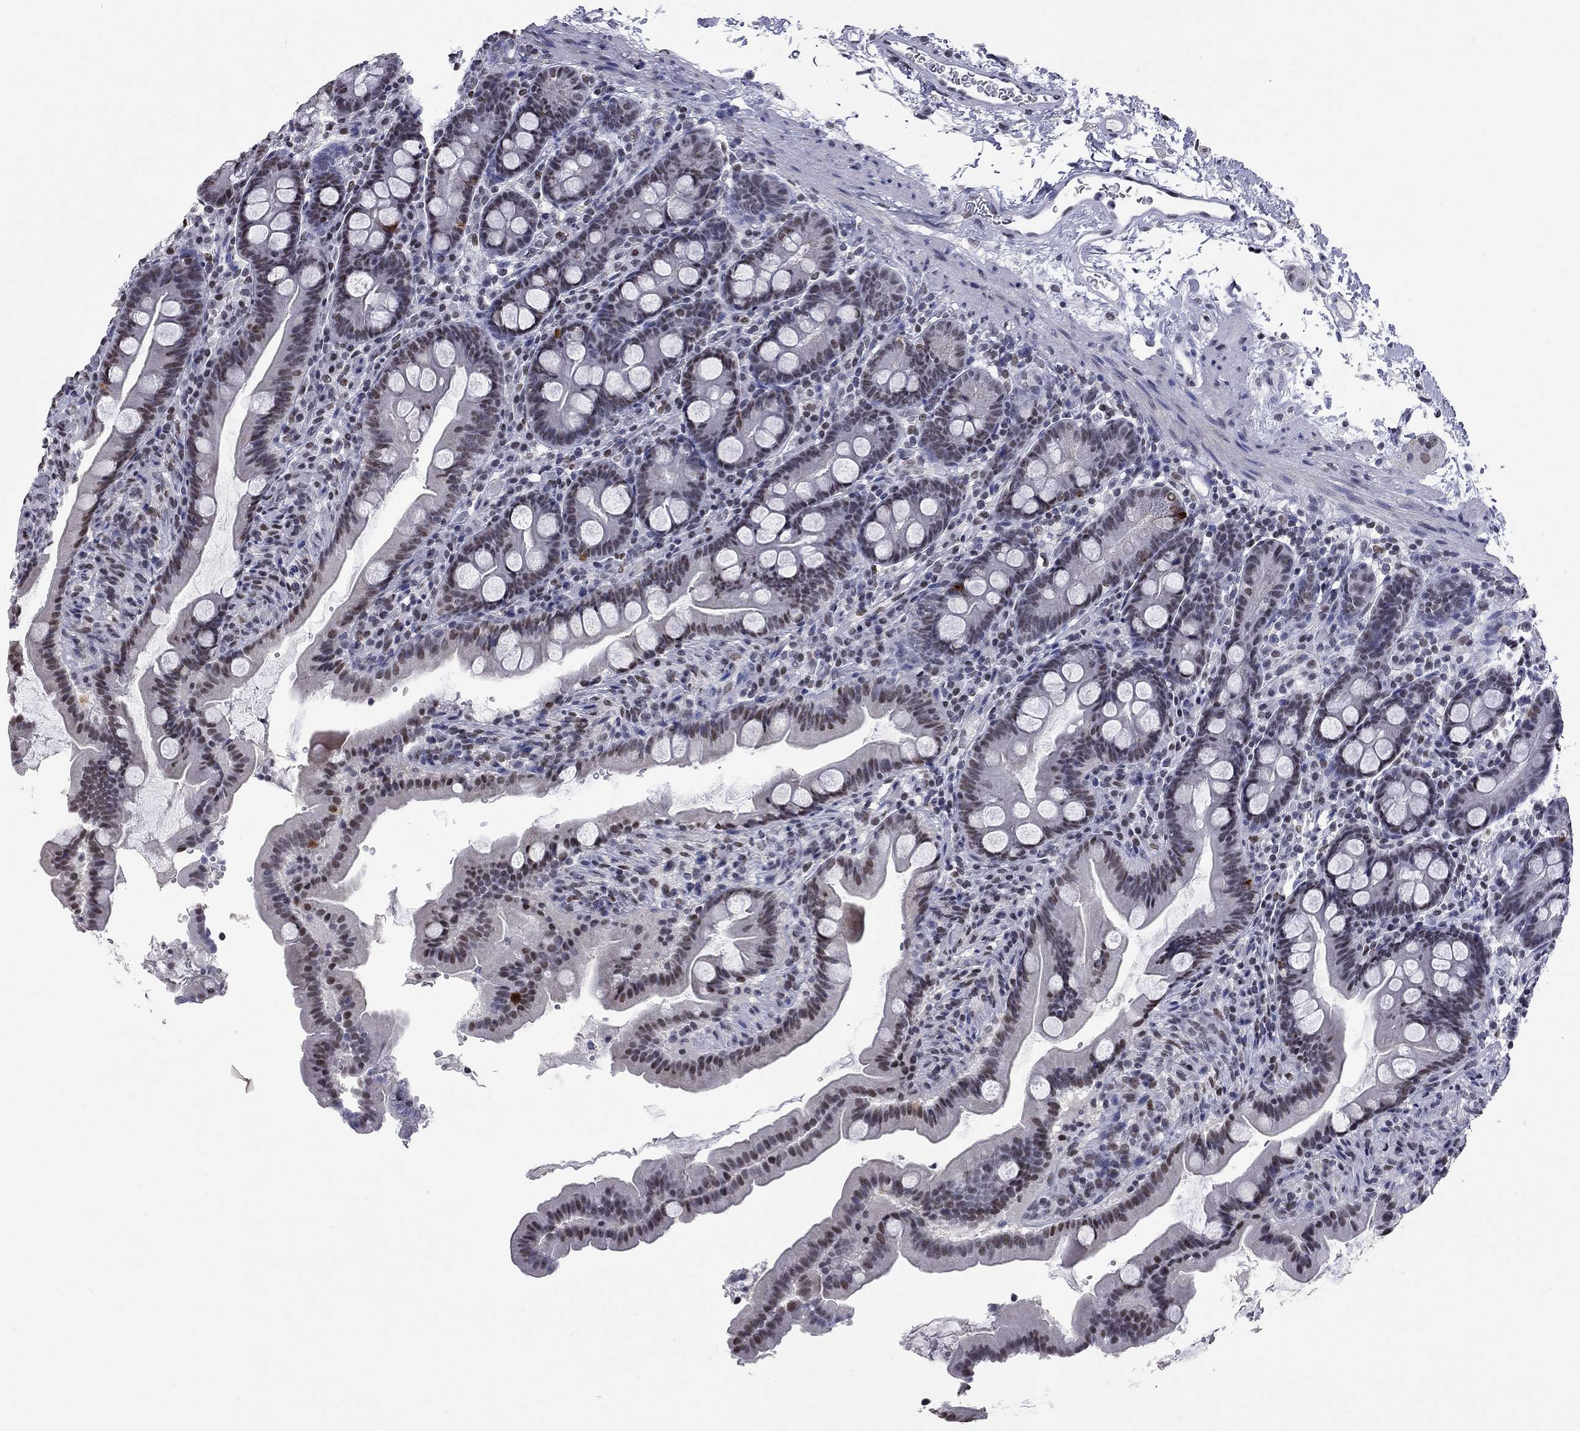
{"staining": {"intensity": "strong", "quantity": "<25%", "location": "nuclear"}, "tissue": "small intestine", "cell_type": "Glandular cells", "image_type": "normal", "snomed": [{"axis": "morphology", "description": "Normal tissue, NOS"}, {"axis": "topography", "description": "Small intestine"}], "caption": "A histopathology image showing strong nuclear expression in approximately <25% of glandular cells in unremarkable small intestine, as visualized by brown immunohistochemical staining.", "gene": "ZNF154", "patient": {"sex": "female", "age": 44}}